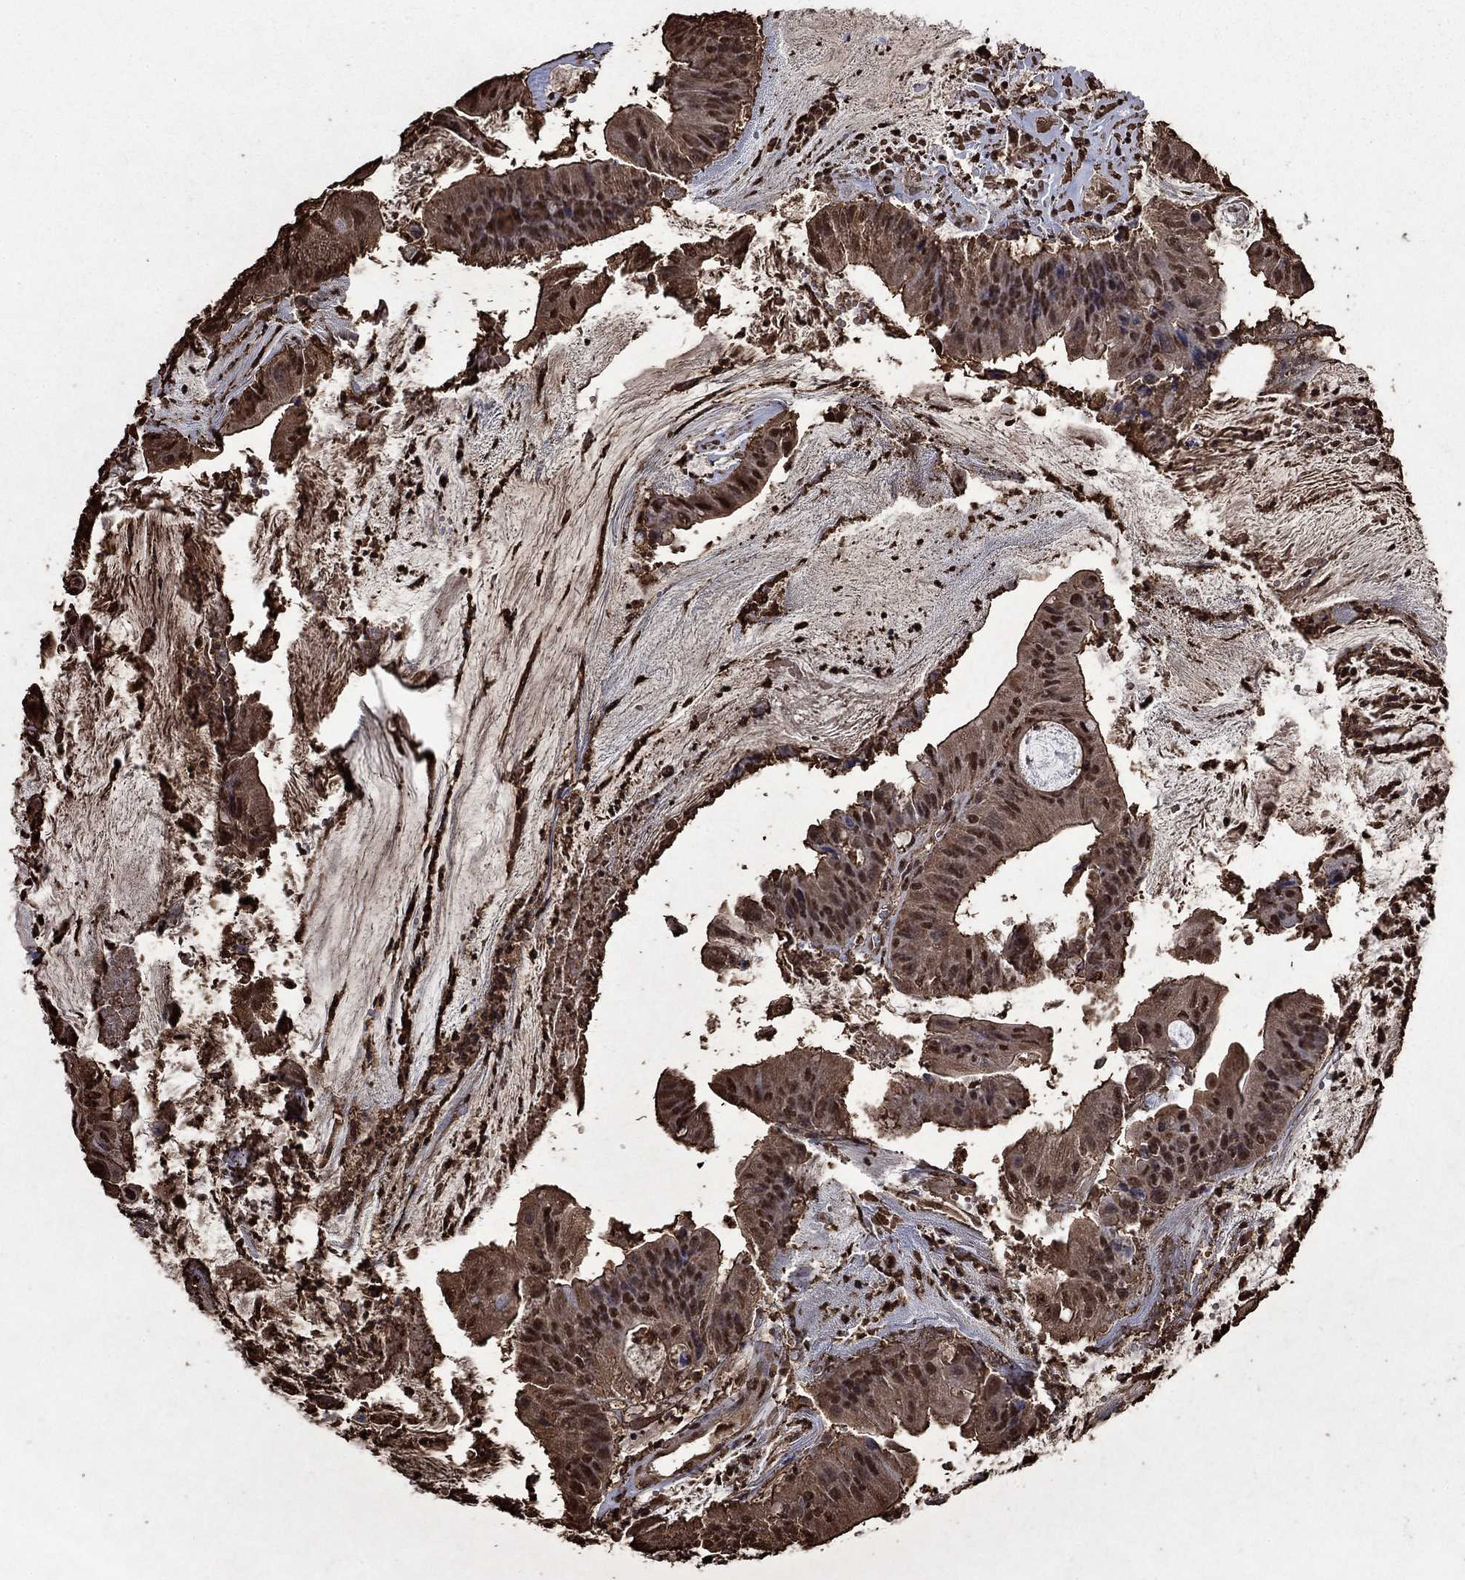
{"staining": {"intensity": "moderate", "quantity": "<25%", "location": "nuclear"}, "tissue": "colorectal cancer", "cell_type": "Tumor cells", "image_type": "cancer", "snomed": [{"axis": "morphology", "description": "Adenocarcinoma, NOS"}, {"axis": "topography", "description": "Colon"}], "caption": "Protein staining of colorectal cancer tissue exhibits moderate nuclear expression in approximately <25% of tumor cells.", "gene": "GAPDH", "patient": {"sex": "female", "age": 69}}